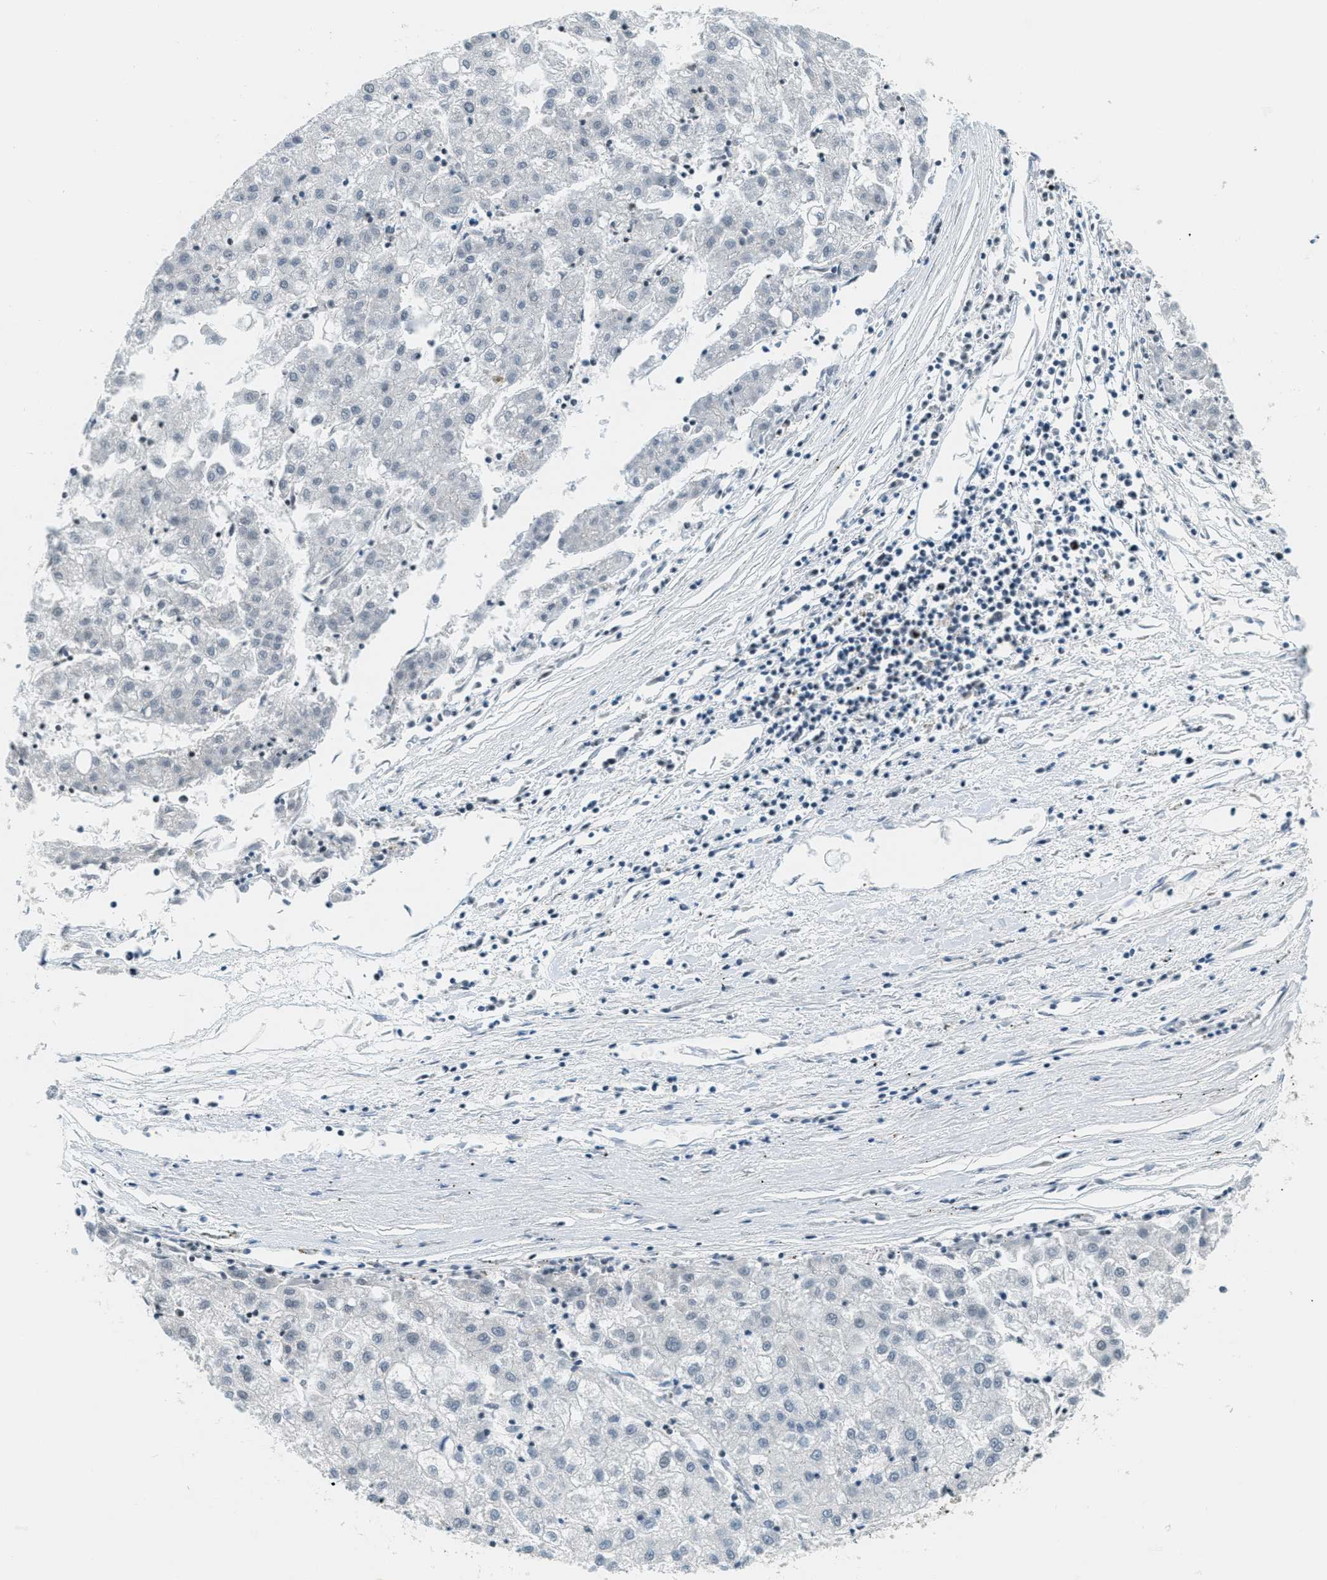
{"staining": {"intensity": "negative", "quantity": "none", "location": "none"}, "tissue": "liver cancer", "cell_type": "Tumor cells", "image_type": "cancer", "snomed": [{"axis": "morphology", "description": "Carcinoma, Hepatocellular, NOS"}, {"axis": "topography", "description": "Liver"}], "caption": "The histopathology image demonstrates no significant positivity in tumor cells of liver cancer (hepatocellular carcinoma).", "gene": "ZDHHC23", "patient": {"sex": "male", "age": 72}}